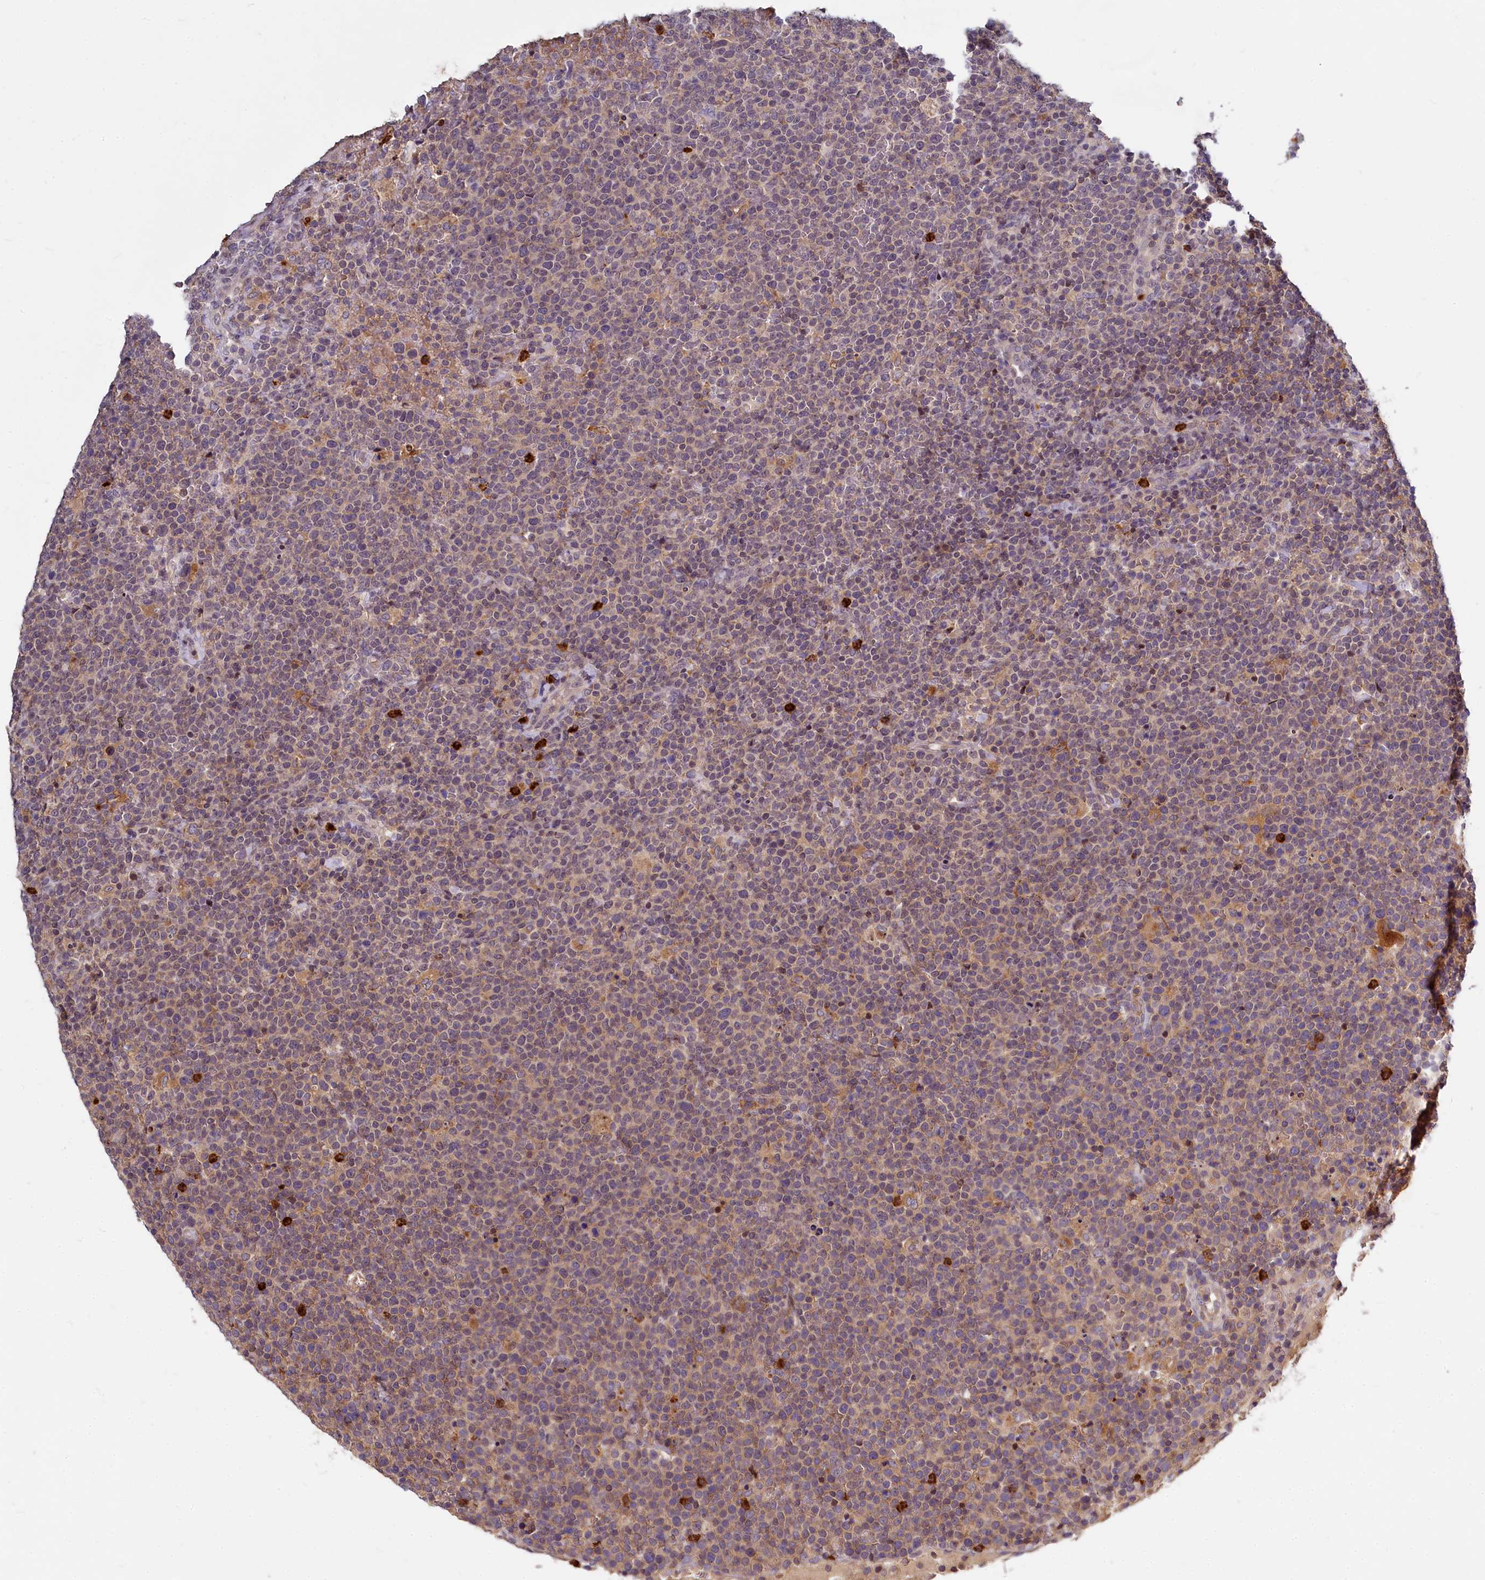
{"staining": {"intensity": "weak", "quantity": "<25%", "location": "cytoplasmic/membranous"}, "tissue": "lymphoma", "cell_type": "Tumor cells", "image_type": "cancer", "snomed": [{"axis": "morphology", "description": "Malignant lymphoma, non-Hodgkin's type, High grade"}, {"axis": "topography", "description": "Lymph node"}], "caption": "Immunohistochemistry (IHC) micrograph of neoplastic tissue: human high-grade malignant lymphoma, non-Hodgkin's type stained with DAB shows no significant protein positivity in tumor cells. Brightfield microscopy of immunohistochemistry stained with DAB (brown) and hematoxylin (blue), captured at high magnification.", "gene": "ATG101", "patient": {"sex": "male", "age": 61}}